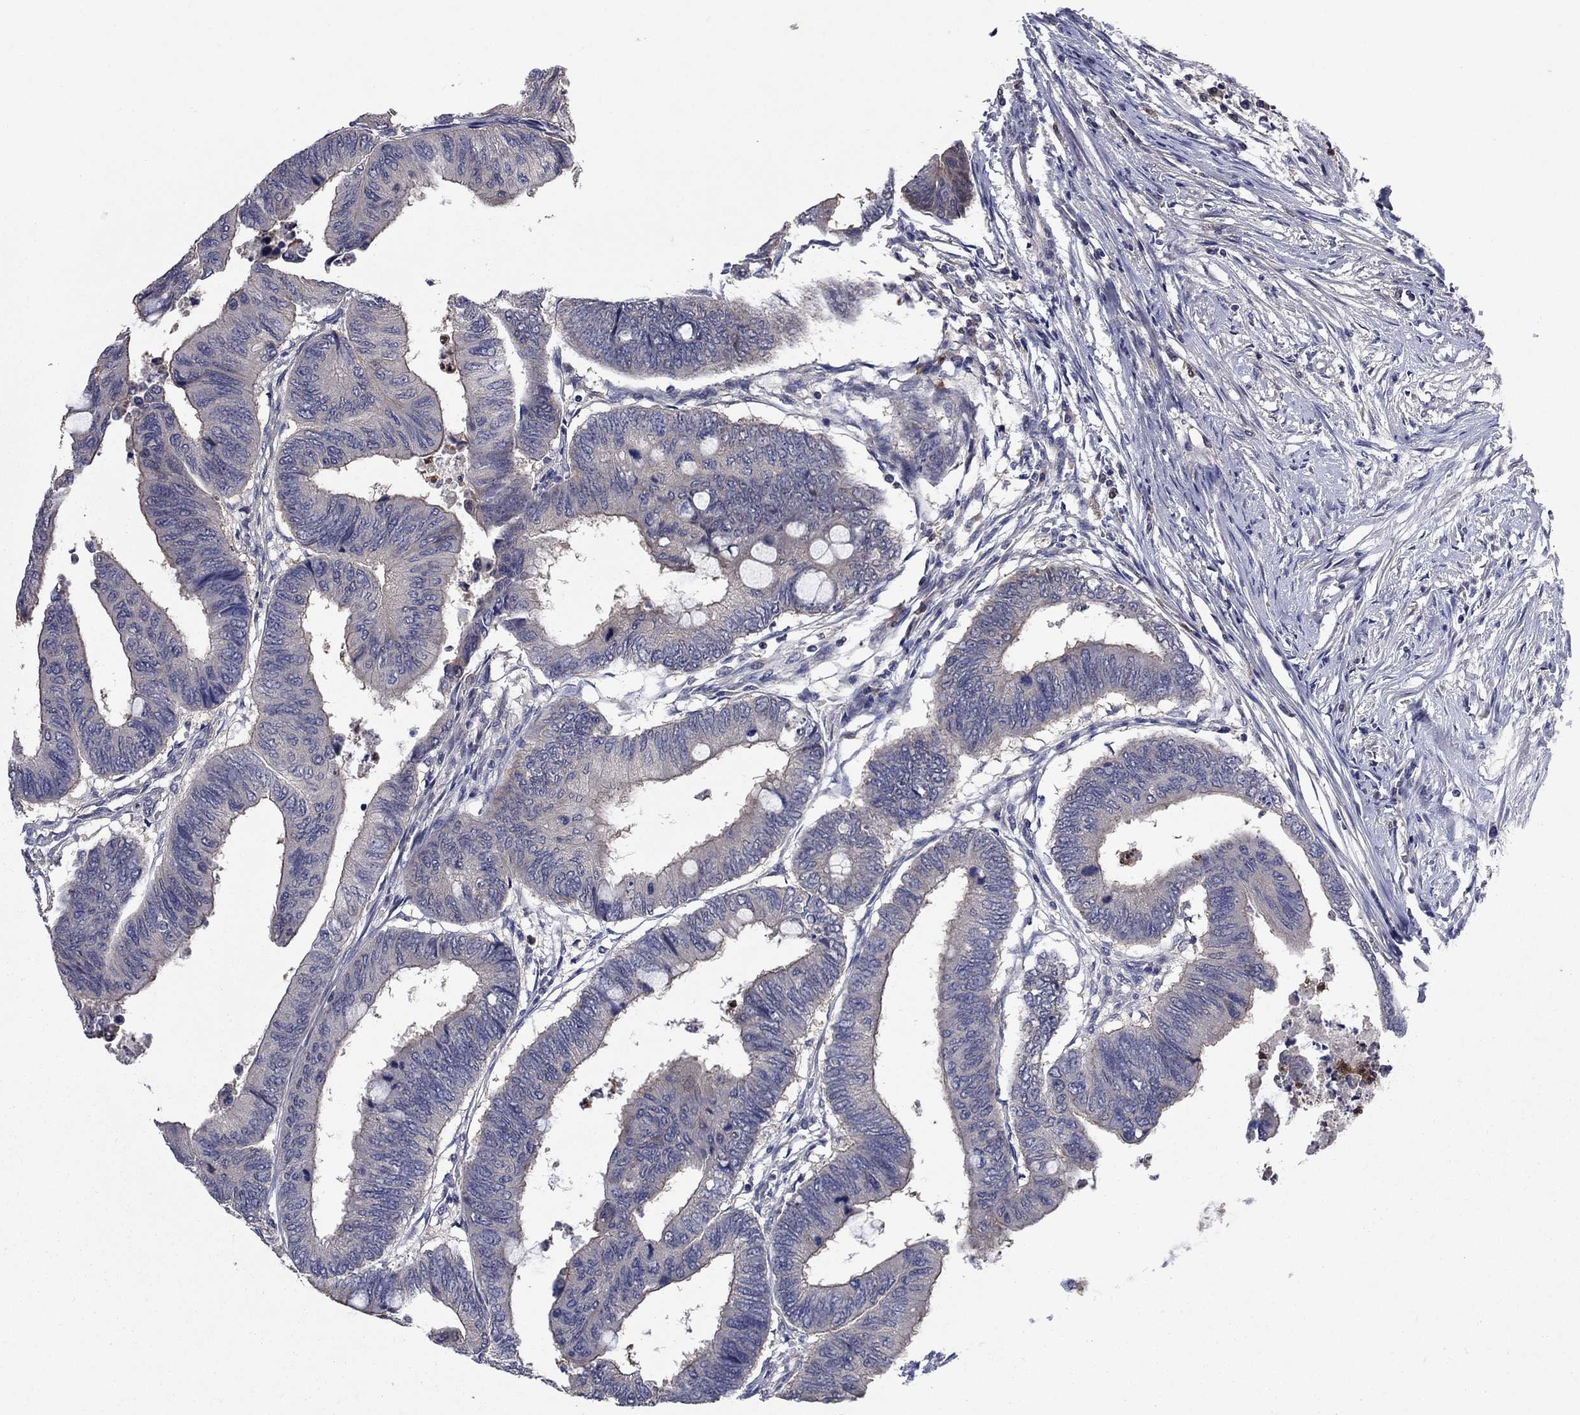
{"staining": {"intensity": "moderate", "quantity": "<25%", "location": "cytoplasmic/membranous"}, "tissue": "colorectal cancer", "cell_type": "Tumor cells", "image_type": "cancer", "snomed": [{"axis": "morphology", "description": "Normal tissue, NOS"}, {"axis": "morphology", "description": "Adenocarcinoma, NOS"}, {"axis": "topography", "description": "Rectum"}, {"axis": "topography", "description": "Peripheral nerve tissue"}], "caption": "Immunohistochemical staining of colorectal cancer (adenocarcinoma) shows low levels of moderate cytoplasmic/membranous protein positivity in about <25% of tumor cells.", "gene": "MSRB1", "patient": {"sex": "male", "age": 92}}